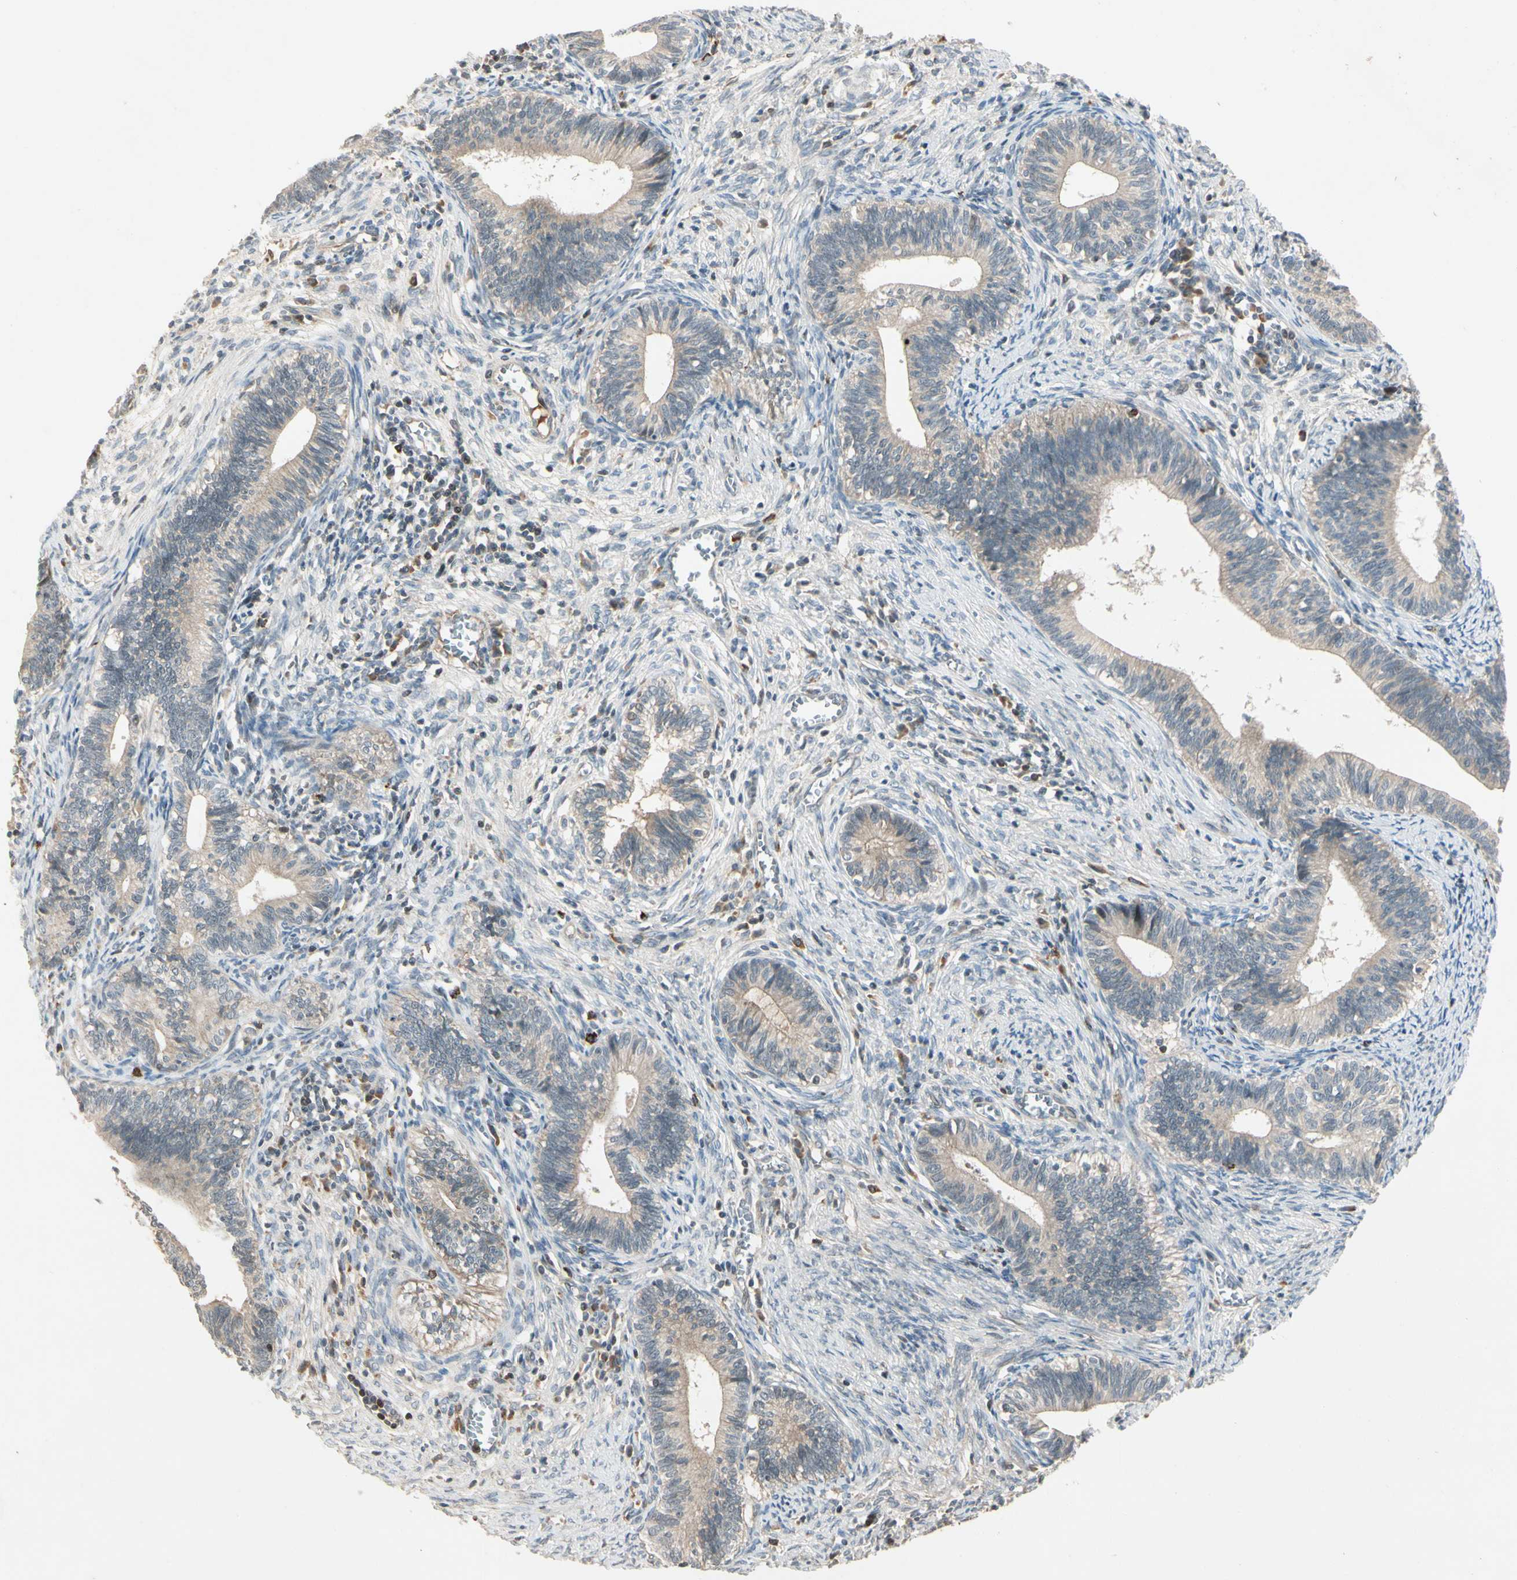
{"staining": {"intensity": "weak", "quantity": ">75%", "location": "cytoplasmic/membranous"}, "tissue": "cervical cancer", "cell_type": "Tumor cells", "image_type": "cancer", "snomed": [{"axis": "morphology", "description": "Adenocarcinoma, NOS"}, {"axis": "topography", "description": "Cervix"}], "caption": "Immunohistochemical staining of human cervical cancer (adenocarcinoma) reveals low levels of weak cytoplasmic/membranous protein positivity in approximately >75% of tumor cells. (DAB = brown stain, brightfield microscopy at high magnification).", "gene": "ICAM5", "patient": {"sex": "female", "age": 44}}